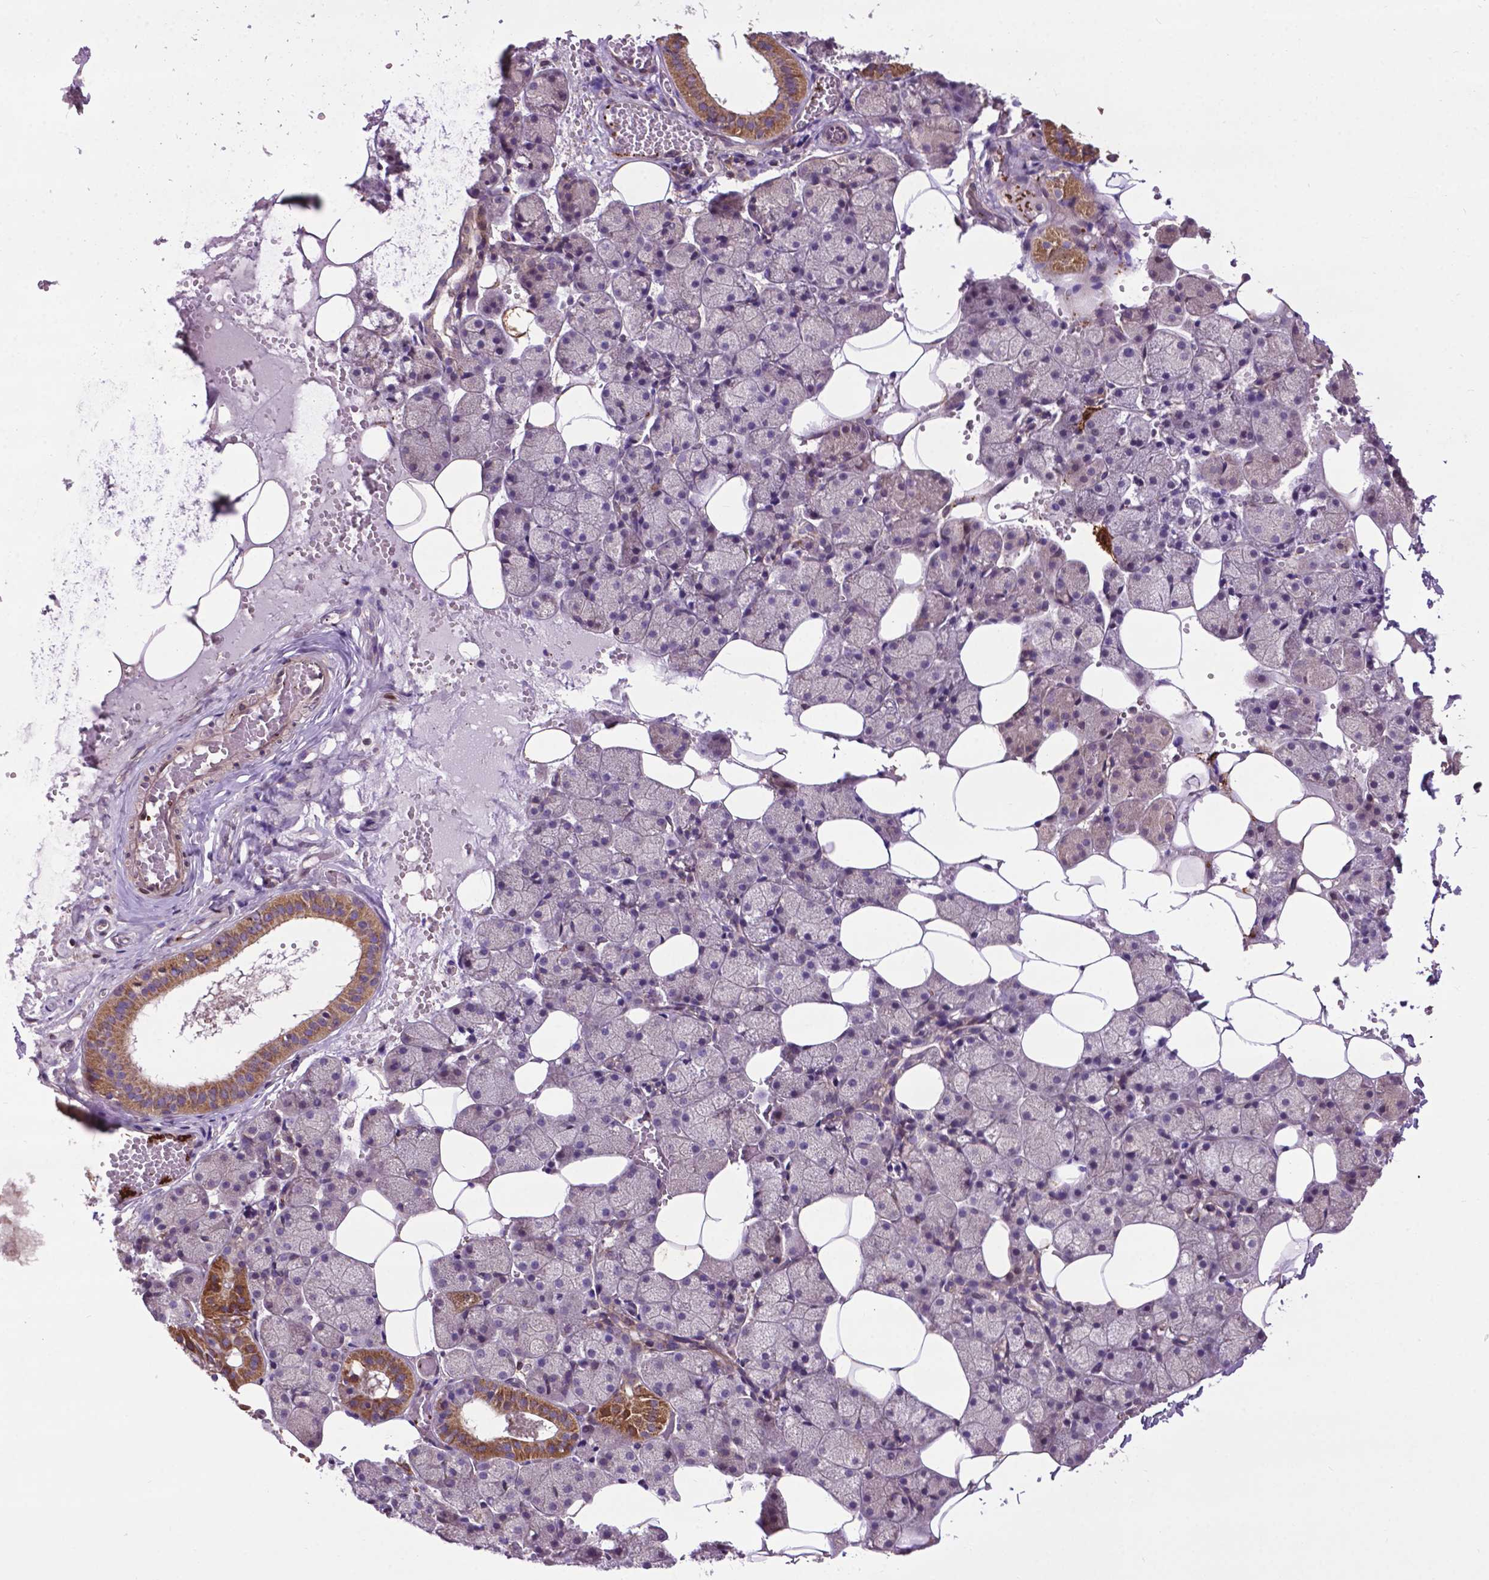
{"staining": {"intensity": "moderate", "quantity": "25%-75%", "location": "cytoplasmic/membranous"}, "tissue": "salivary gland", "cell_type": "Glandular cells", "image_type": "normal", "snomed": [{"axis": "morphology", "description": "Normal tissue, NOS"}, {"axis": "topography", "description": "Salivary gland"}], "caption": "This histopathology image shows immunohistochemistry (IHC) staining of unremarkable salivary gland, with medium moderate cytoplasmic/membranous expression in about 25%-75% of glandular cells.", "gene": "SPNS2", "patient": {"sex": "male", "age": 38}}